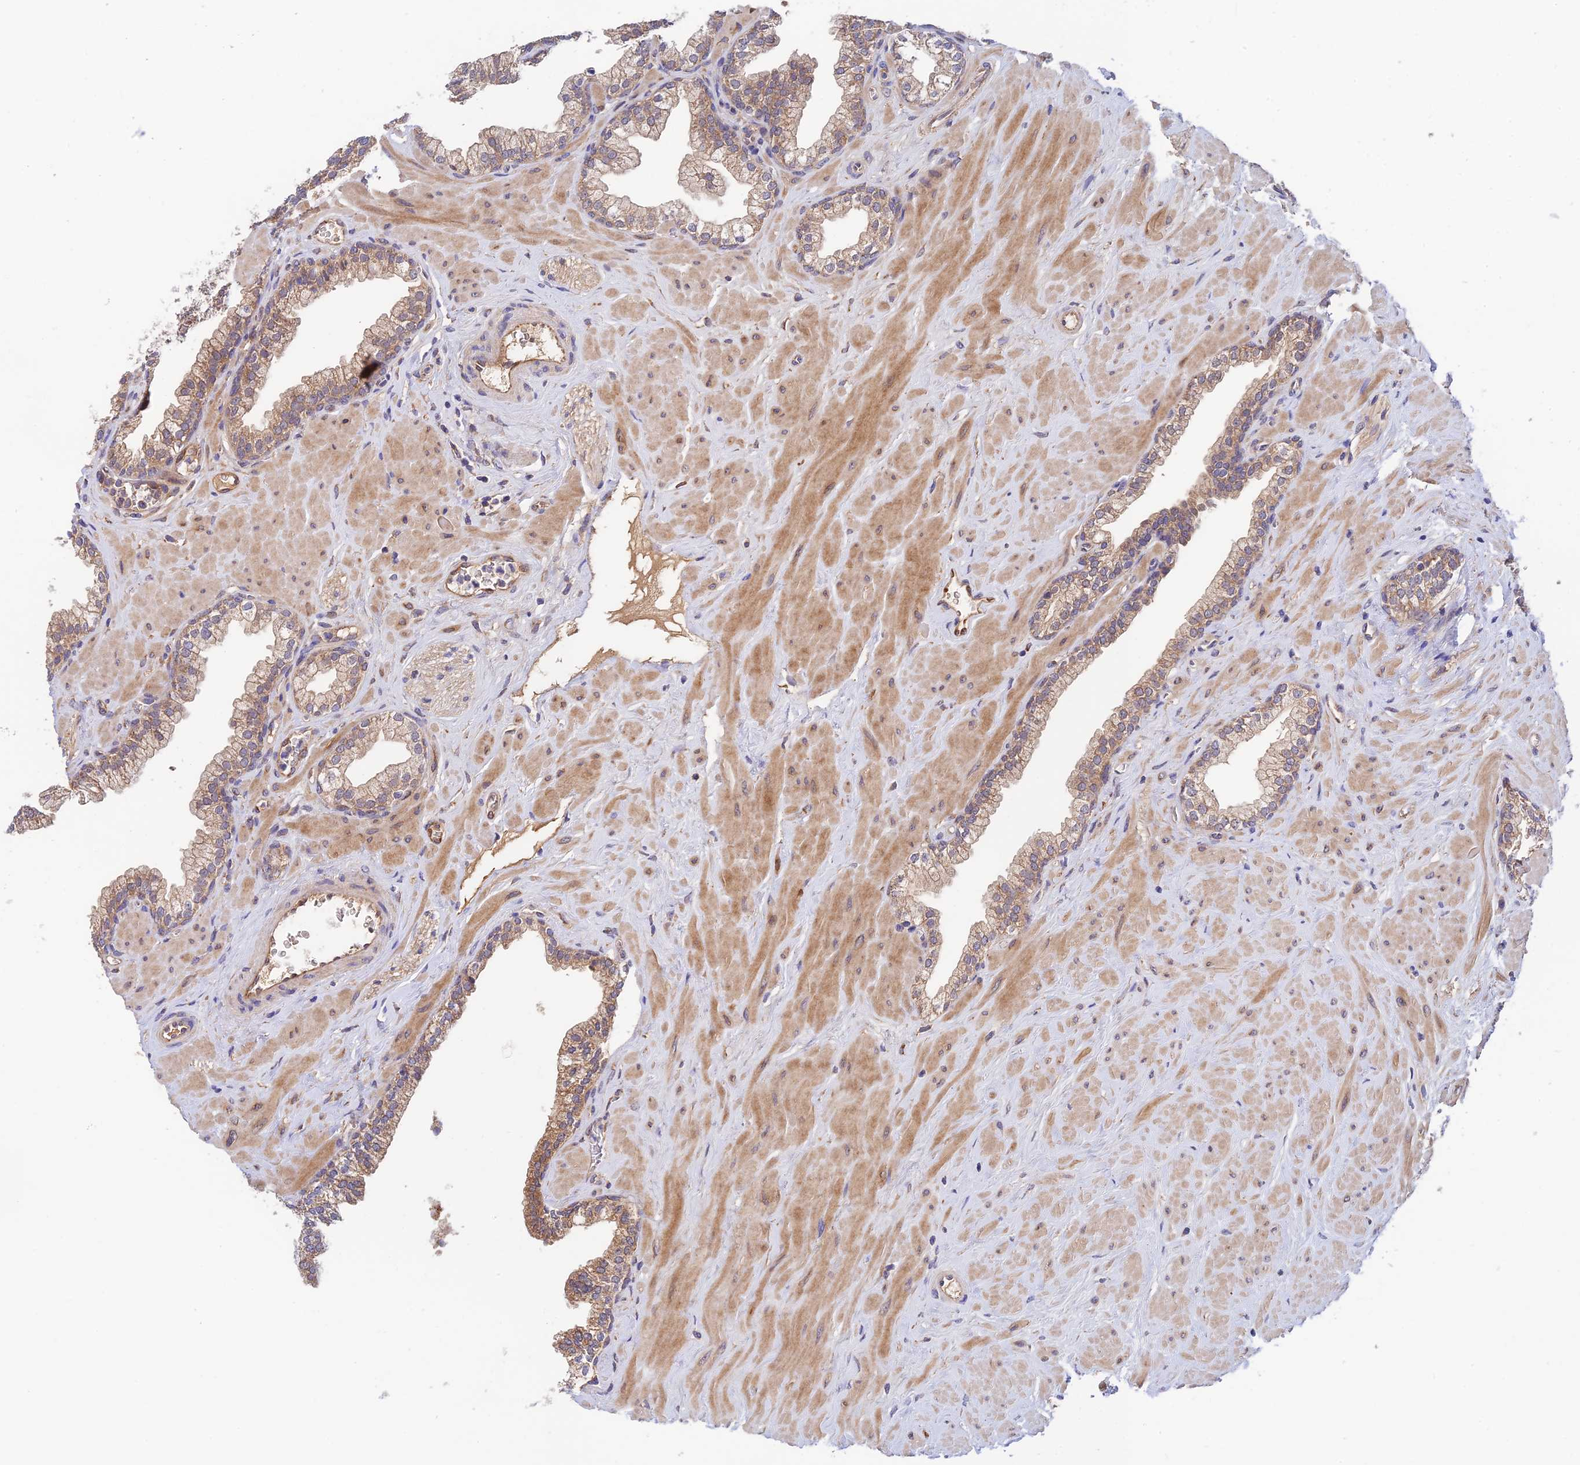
{"staining": {"intensity": "weak", "quantity": "25%-75%", "location": "cytoplasmic/membranous"}, "tissue": "prostate", "cell_type": "Glandular cells", "image_type": "normal", "snomed": [{"axis": "morphology", "description": "Normal tissue, NOS"}, {"axis": "morphology", "description": "Urothelial carcinoma, Low grade"}, {"axis": "topography", "description": "Urinary bladder"}, {"axis": "topography", "description": "Prostate"}], "caption": "Normal prostate was stained to show a protein in brown. There is low levels of weak cytoplasmic/membranous expression in about 25%-75% of glandular cells. (DAB = brown stain, brightfield microscopy at high magnification).", "gene": "RANBP6", "patient": {"sex": "male", "age": 60}}